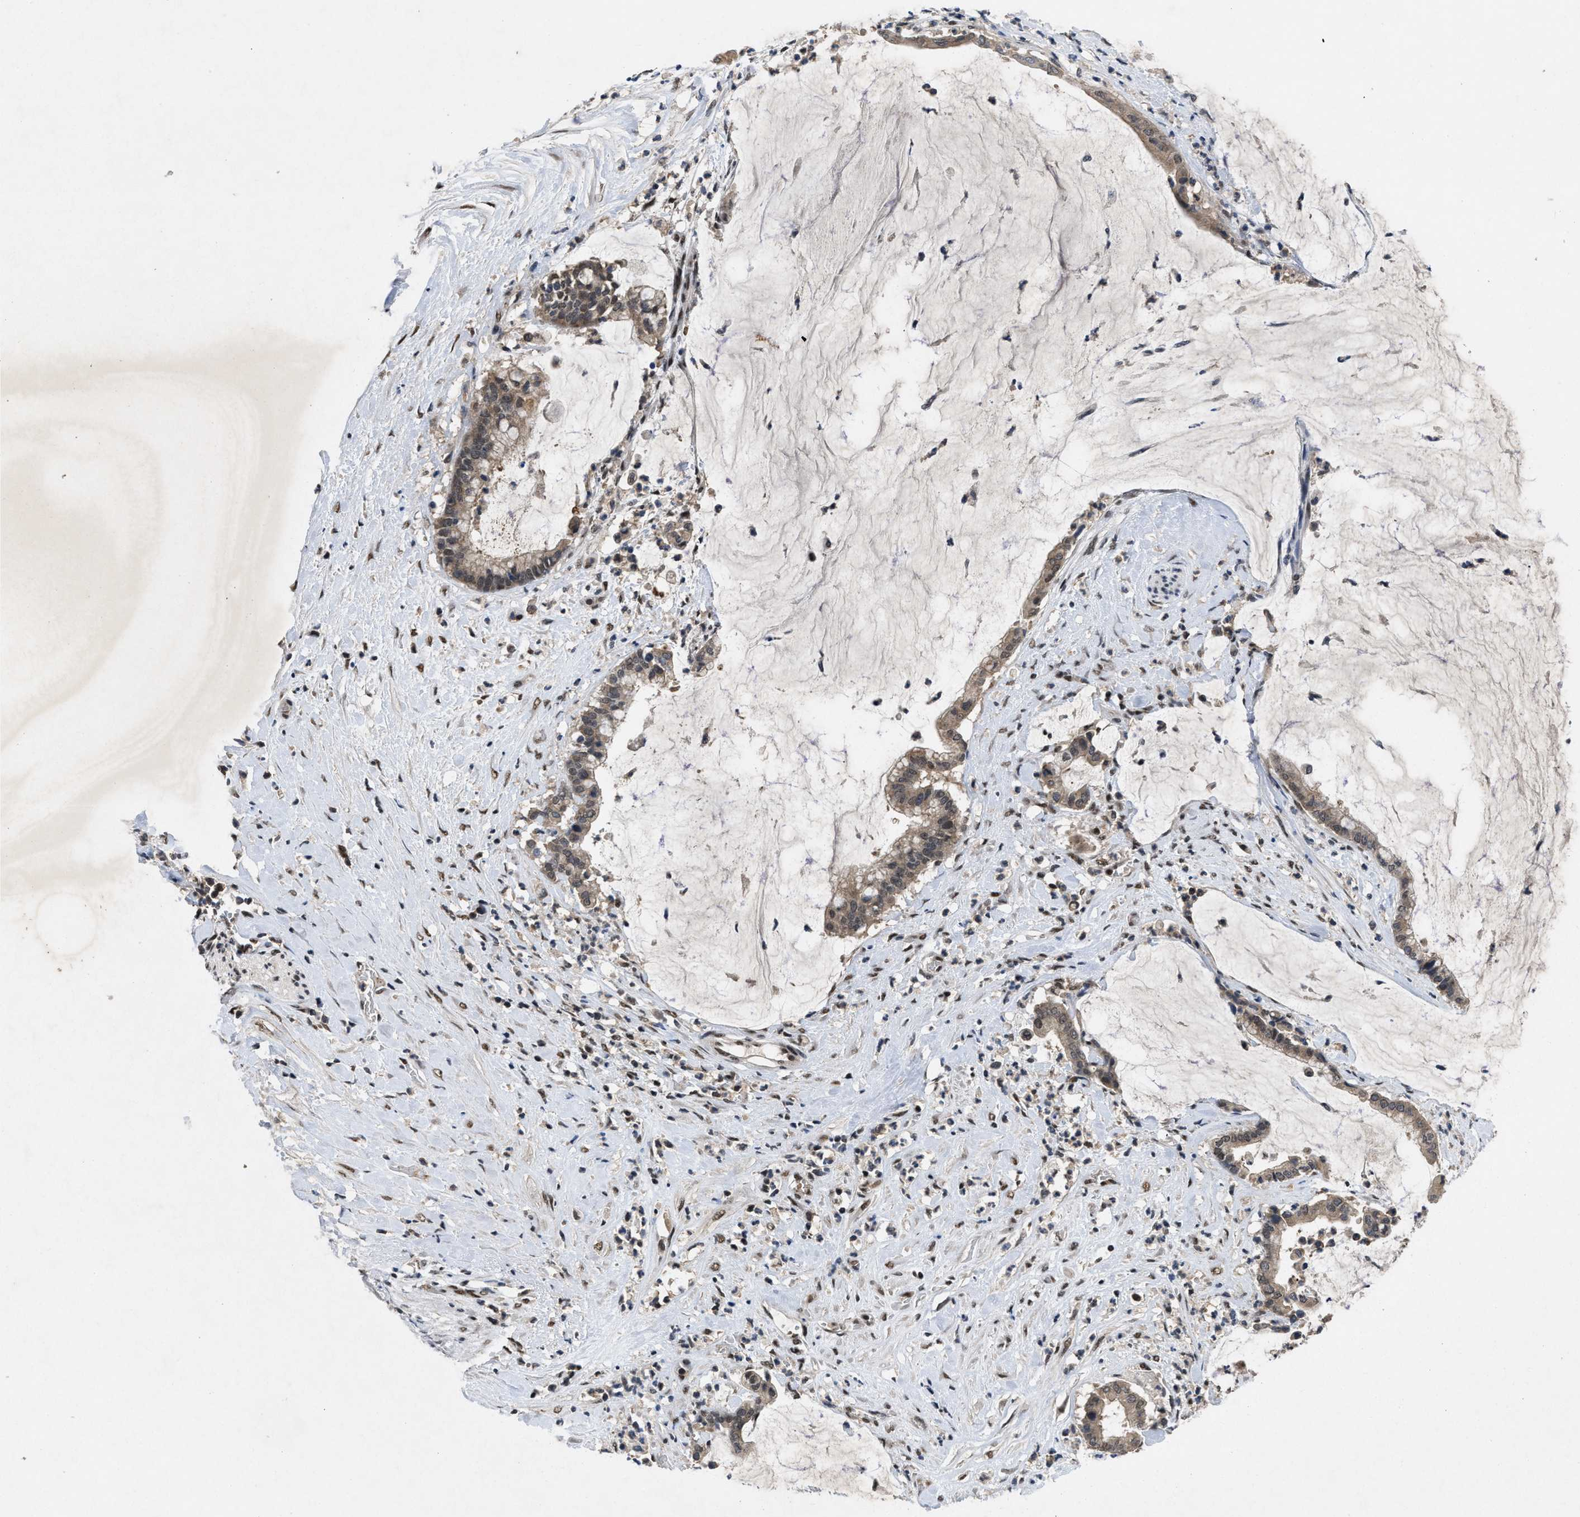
{"staining": {"intensity": "weak", "quantity": ">75%", "location": "cytoplasmic/membranous"}, "tissue": "pancreatic cancer", "cell_type": "Tumor cells", "image_type": "cancer", "snomed": [{"axis": "morphology", "description": "Adenocarcinoma, NOS"}, {"axis": "topography", "description": "Pancreas"}], "caption": "Human pancreatic cancer stained with a brown dye reveals weak cytoplasmic/membranous positive staining in about >75% of tumor cells.", "gene": "ZNF346", "patient": {"sex": "male", "age": 41}}